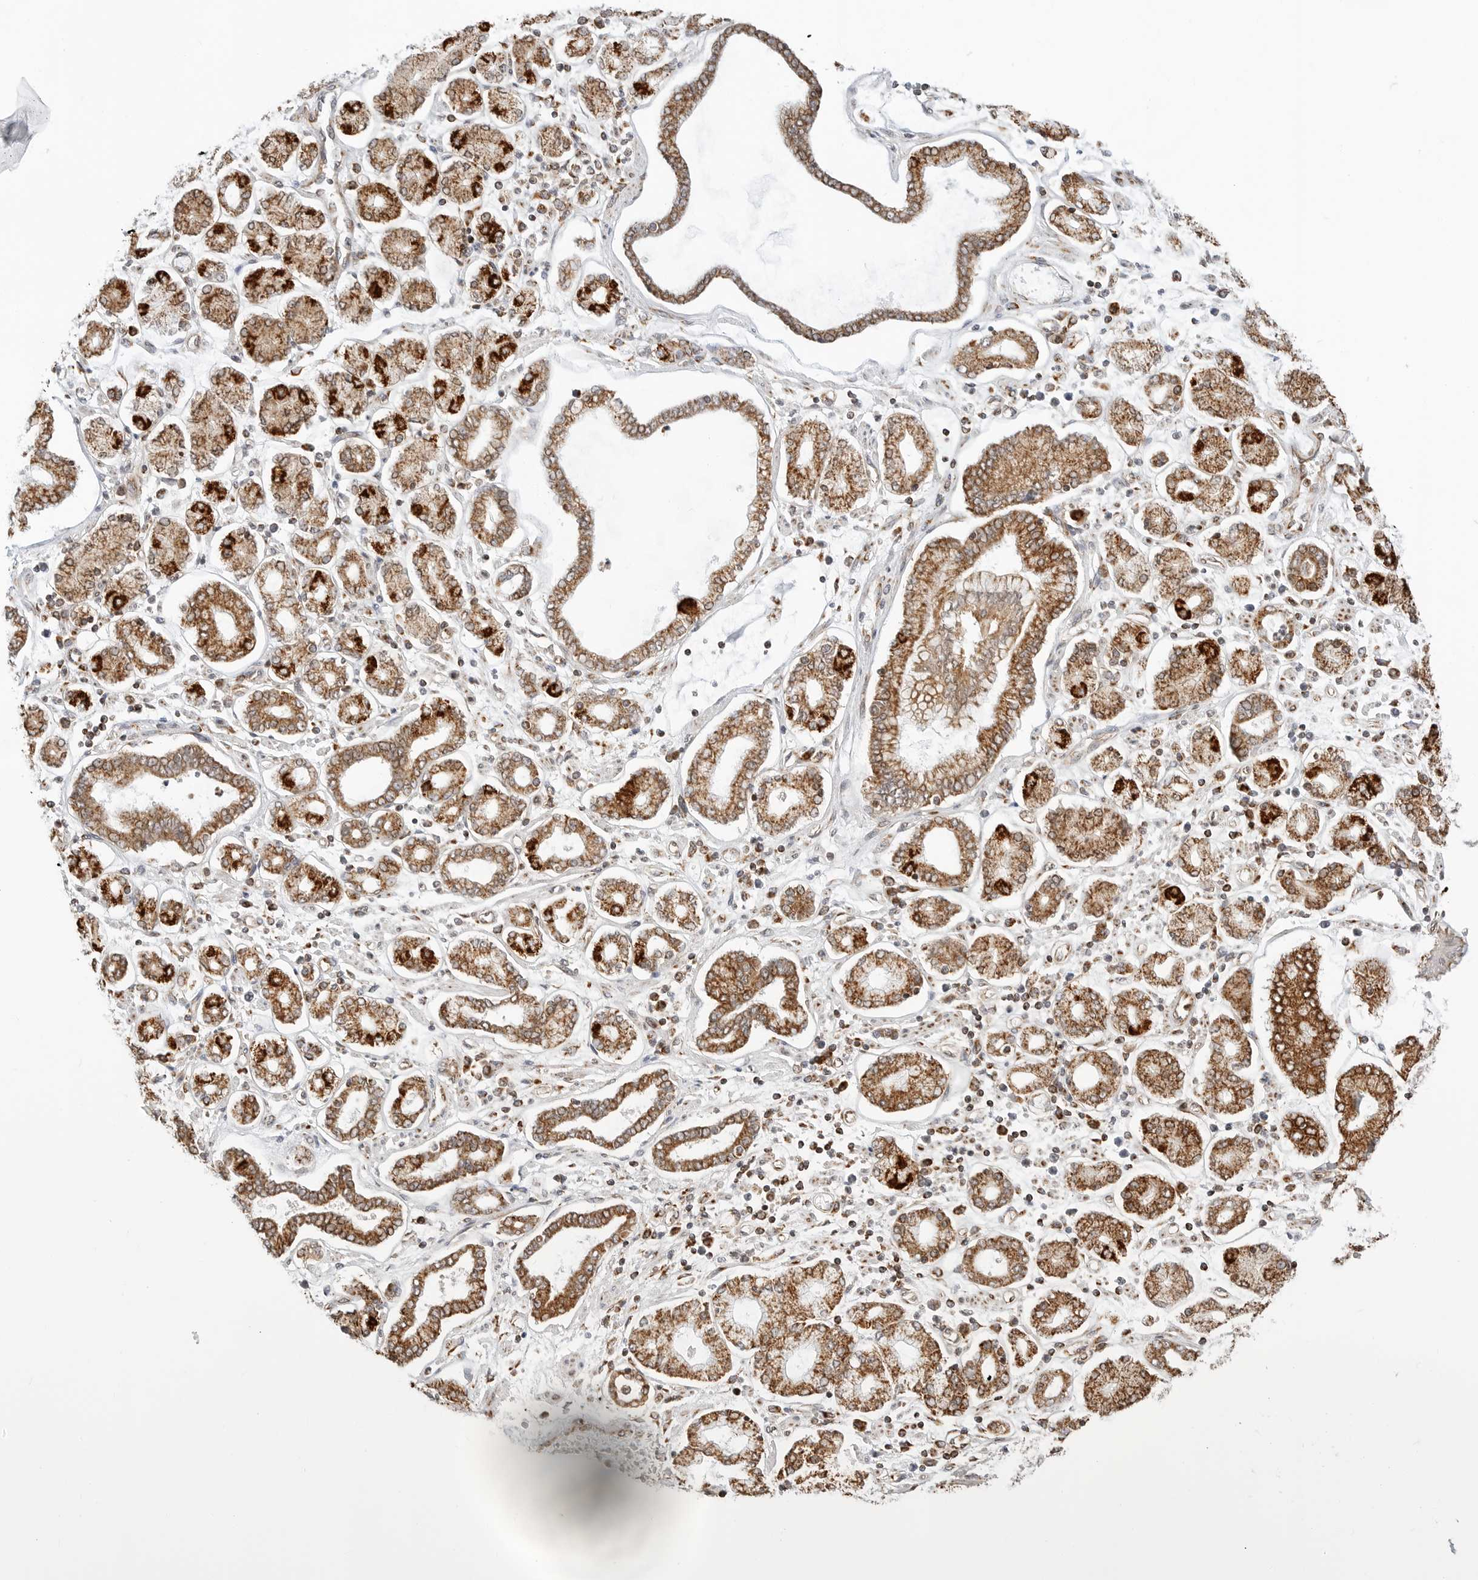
{"staining": {"intensity": "moderate", "quantity": ">75%", "location": "cytoplasmic/membranous"}, "tissue": "stomach cancer", "cell_type": "Tumor cells", "image_type": "cancer", "snomed": [{"axis": "morphology", "description": "Adenocarcinoma, NOS"}, {"axis": "topography", "description": "Stomach"}], "caption": "Protein expression analysis of stomach cancer reveals moderate cytoplasmic/membranous expression in approximately >75% of tumor cells.", "gene": "POLR3GL", "patient": {"sex": "male", "age": 76}}